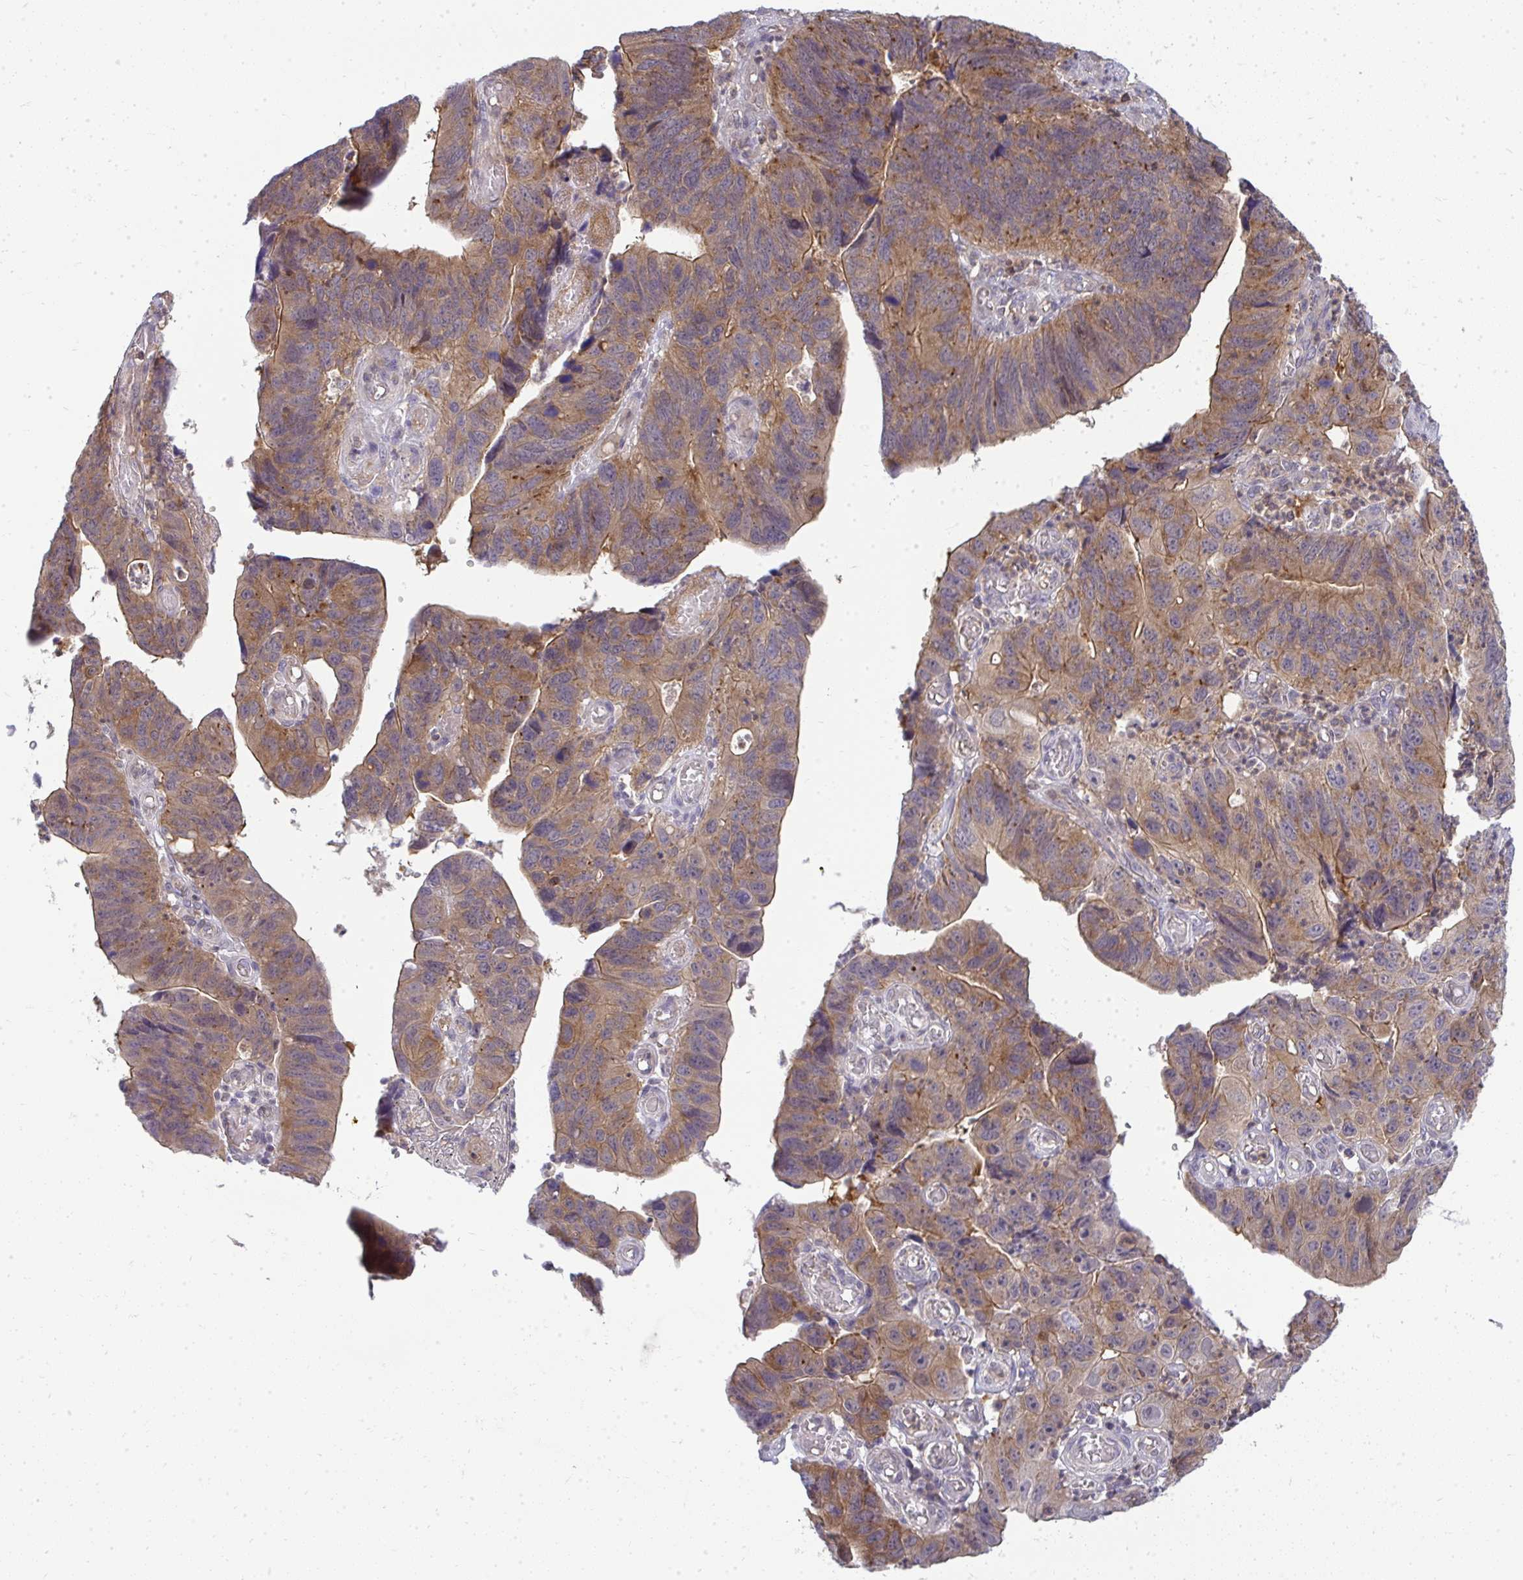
{"staining": {"intensity": "moderate", "quantity": ">75%", "location": "cytoplasmic/membranous"}, "tissue": "stomach cancer", "cell_type": "Tumor cells", "image_type": "cancer", "snomed": [{"axis": "morphology", "description": "Adenocarcinoma, NOS"}, {"axis": "topography", "description": "Stomach"}], "caption": "This histopathology image exhibits immunohistochemistry (IHC) staining of human adenocarcinoma (stomach), with medium moderate cytoplasmic/membranous positivity in approximately >75% of tumor cells.", "gene": "HDHD2", "patient": {"sex": "male", "age": 59}}